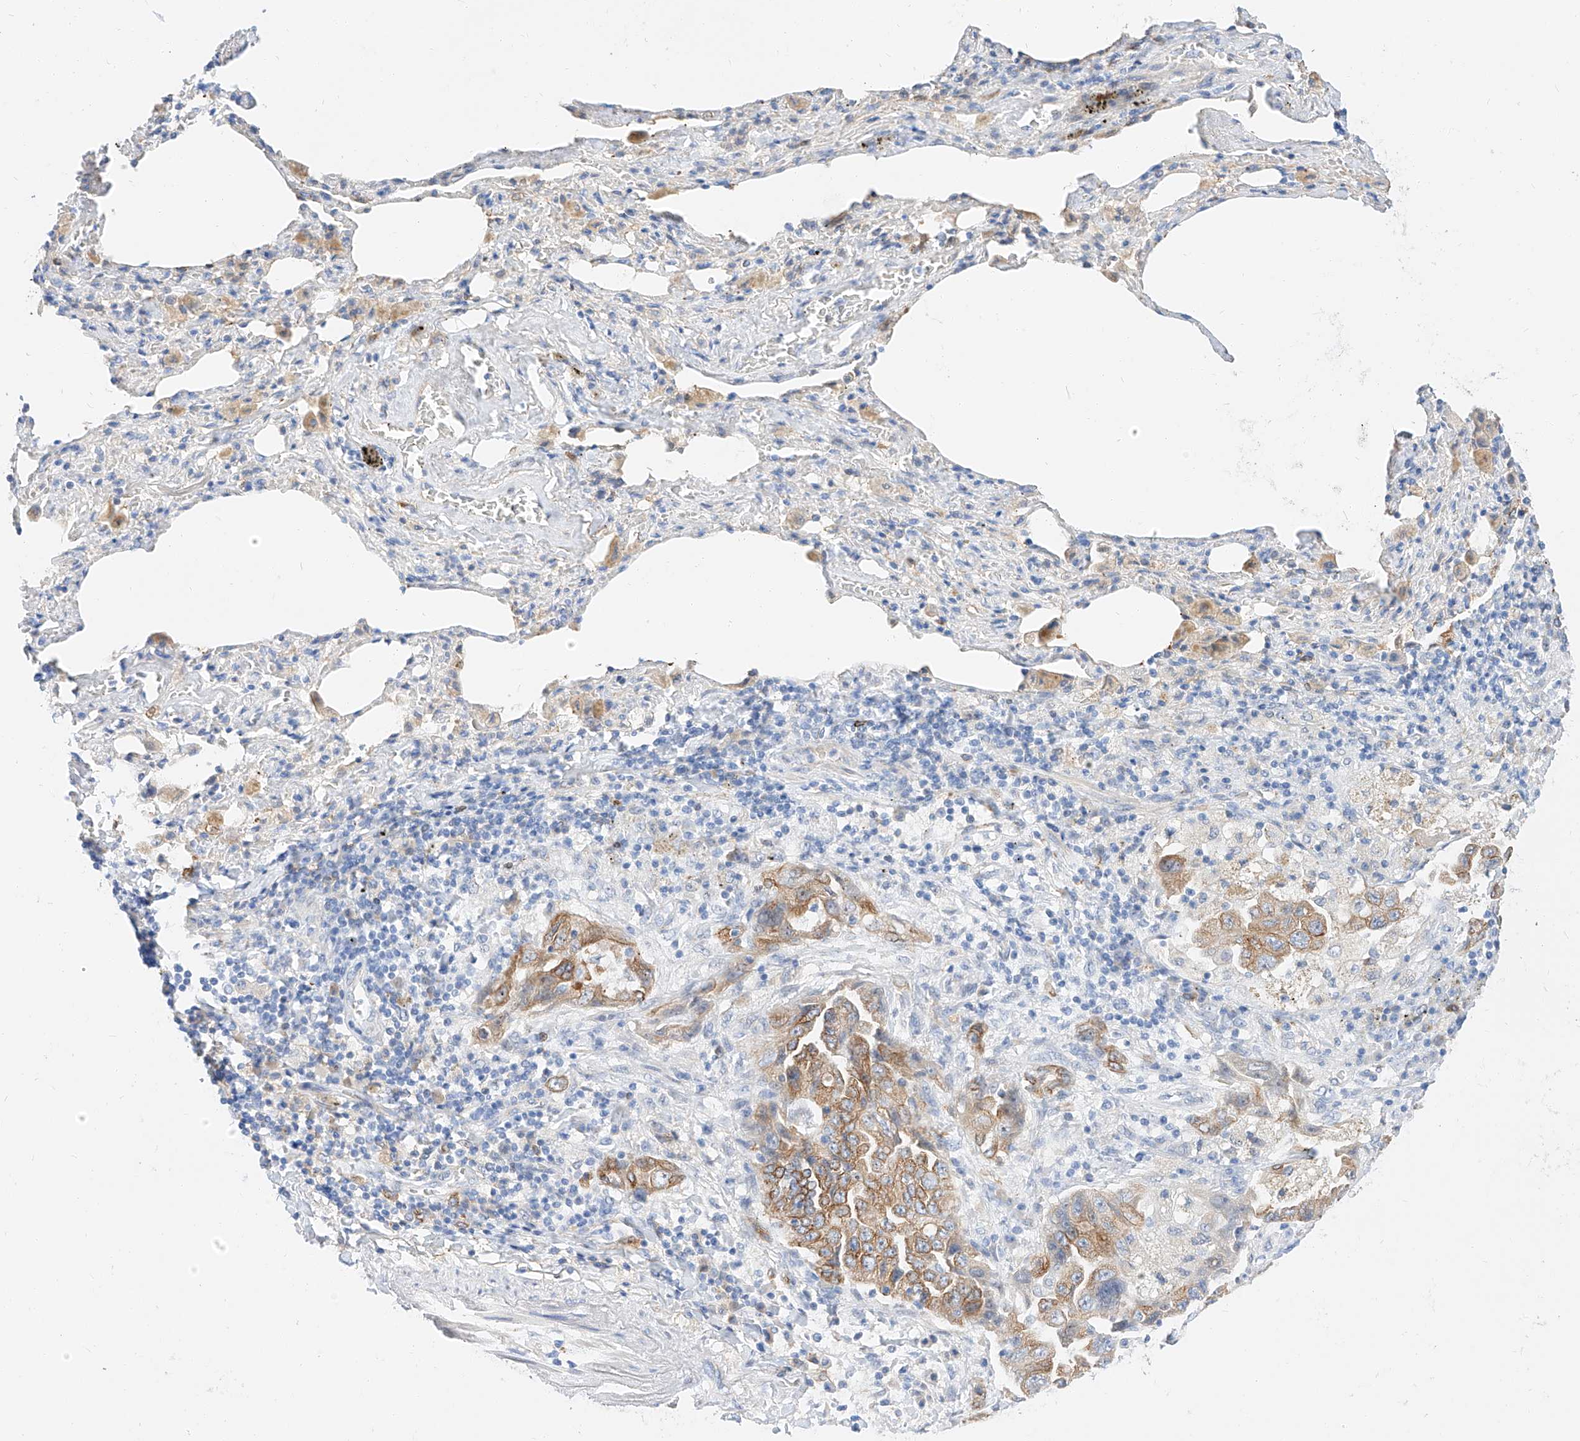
{"staining": {"intensity": "moderate", "quantity": ">75%", "location": "cytoplasmic/membranous"}, "tissue": "lung cancer", "cell_type": "Tumor cells", "image_type": "cancer", "snomed": [{"axis": "morphology", "description": "Adenocarcinoma, NOS"}, {"axis": "topography", "description": "Lung"}], "caption": "DAB immunohistochemical staining of lung cancer (adenocarcinoma) demonstrates moderate cytoplasmic/membranous protein staining in about >75% of tumor cells. The protein of interest is shown in brown color, while the nuclei are stained blue.", "gene": "MAP7", "patient": {"sex": "female", "age": 51}}